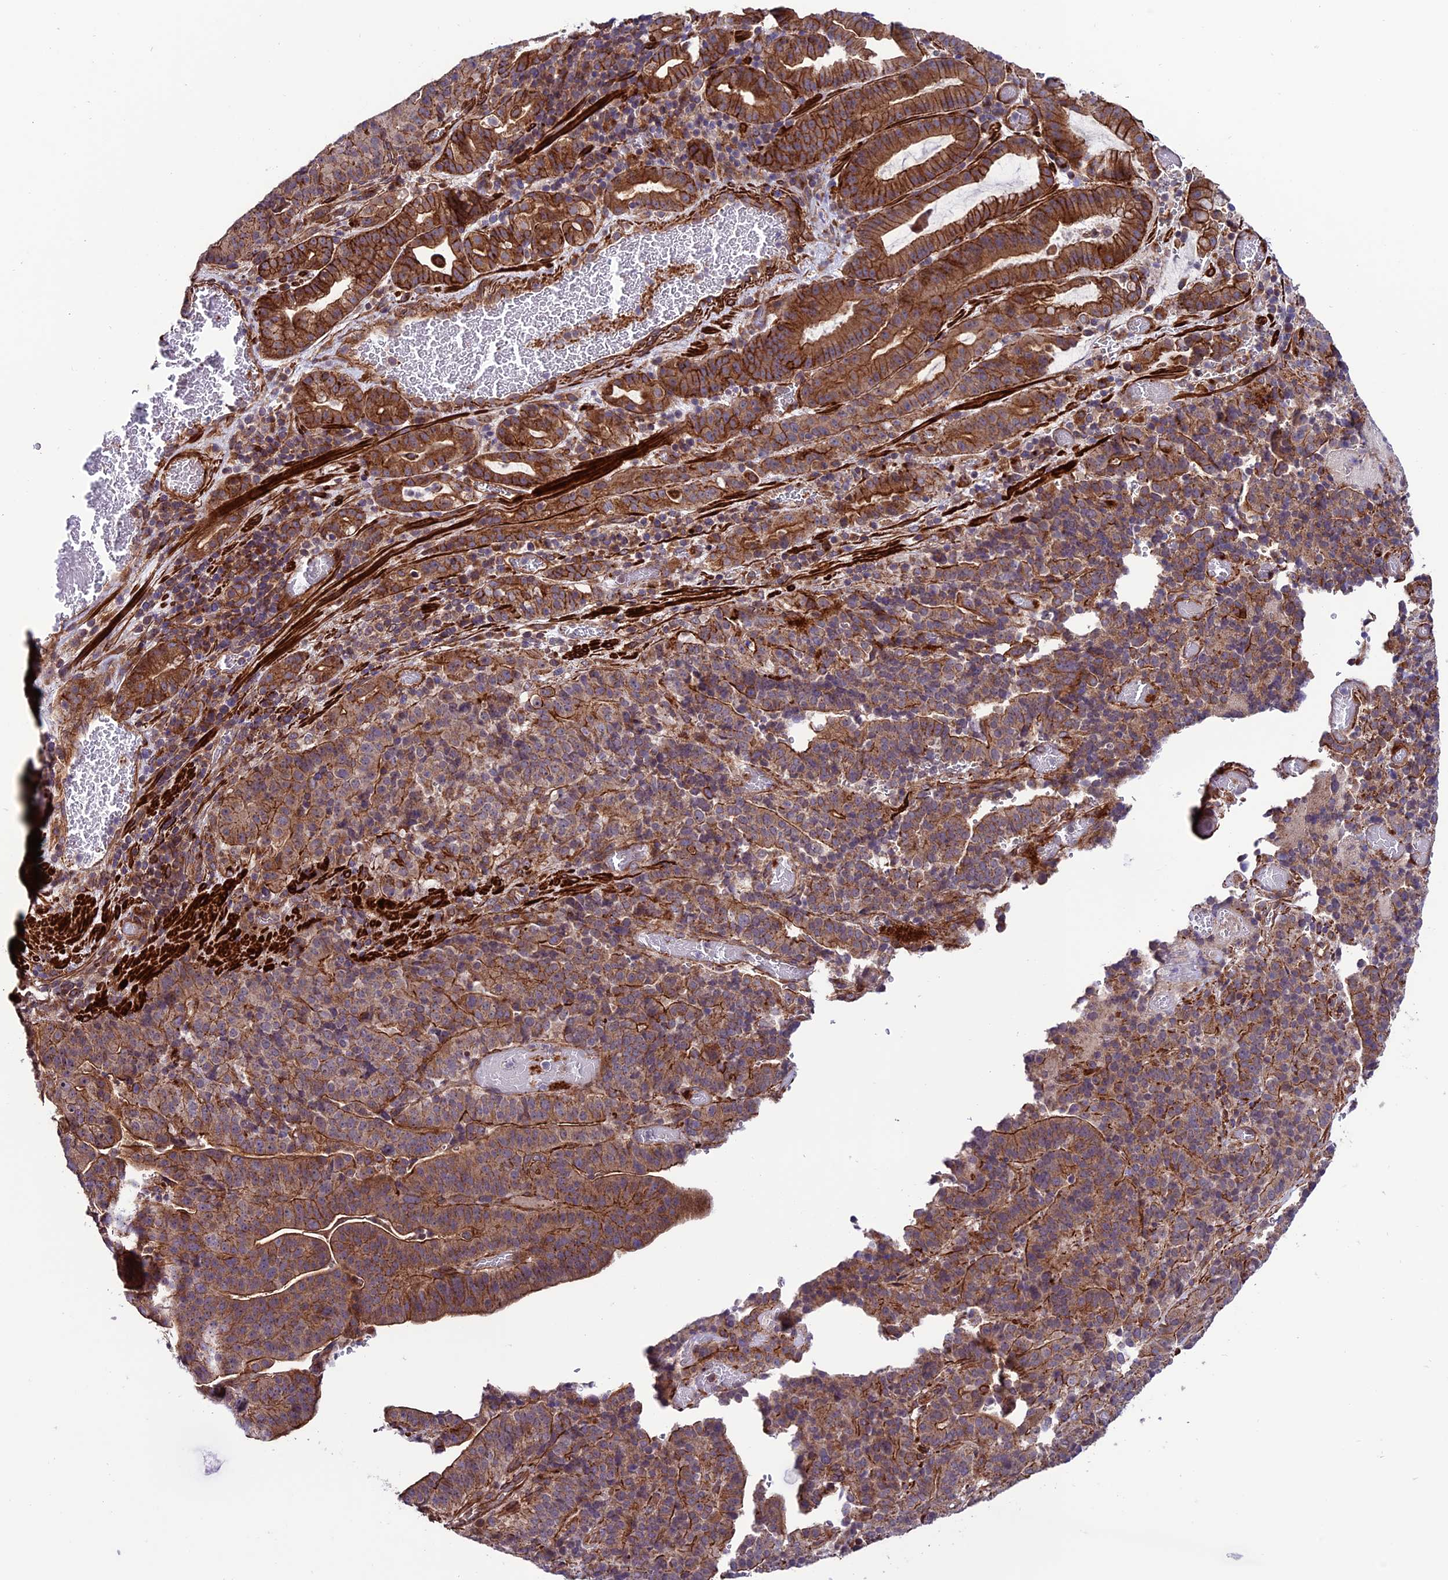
{"staining": {"intensity": "moderate", "quantity": ">75%", "location": "cytoplasmic/membranous"}, "tissue": "stomach cancer", "cell_type": "Tumor cells", "image_type": "cancer", "snomed": [{"axis": "morphology", "description": "Adenocarcinoma, NOS"}, {"axis": "topography", "description": "Stomach"}], "caption": "IHC photomicrograph of neoplastic tissue: human stomach cancer stained using immunohistochemistry reveals medium levels of moderate protein expression localized specifically in the cytoplasmic/membranous of tumor cells, appearing as a cytoplasmic/membranous brown color.", "gene": "TNIP3", "patient": {"sex": "male", "age": 48}}